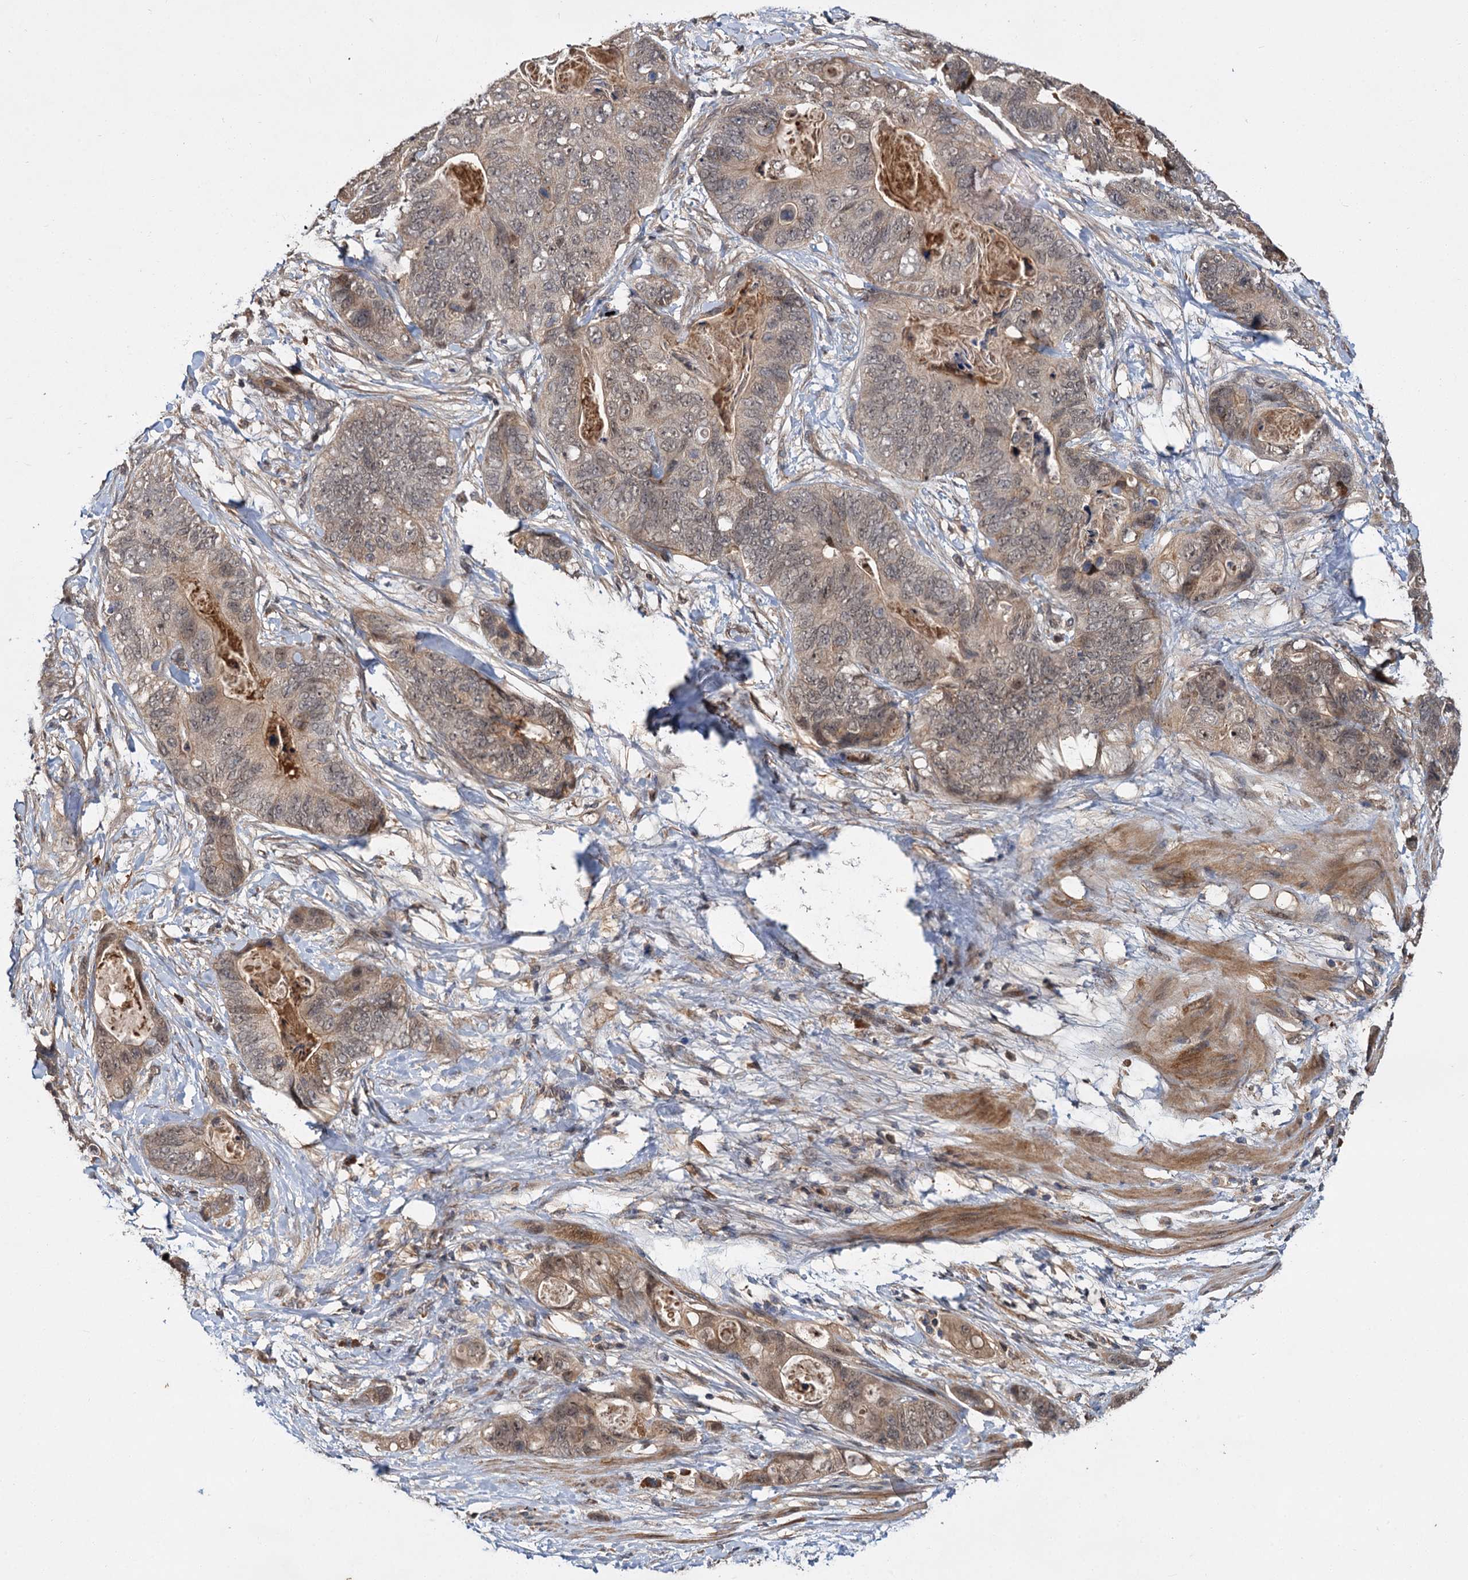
{"staining": {"intensity": "weak", "quantity": "<25%", "location": "cytoplasmic/membranous"}, "tissue": "stomach cancer", "cell_type": "Tumor cells", "image_type": "cancer", "snomed": [{"axis": "morphology", "description": "Adenocarcinoma, NOS"}, {"axis": "topography", "description": "Stomach"}], "caption": "A high-resolution histopathology image shows immunohistochemistry (IHC) staining of stomach cancer (adenocarcinoma), which shows no significant positivity in tumor cells.", "gene": "MBD6", "patient": {"sex": "female", "age": 89}}